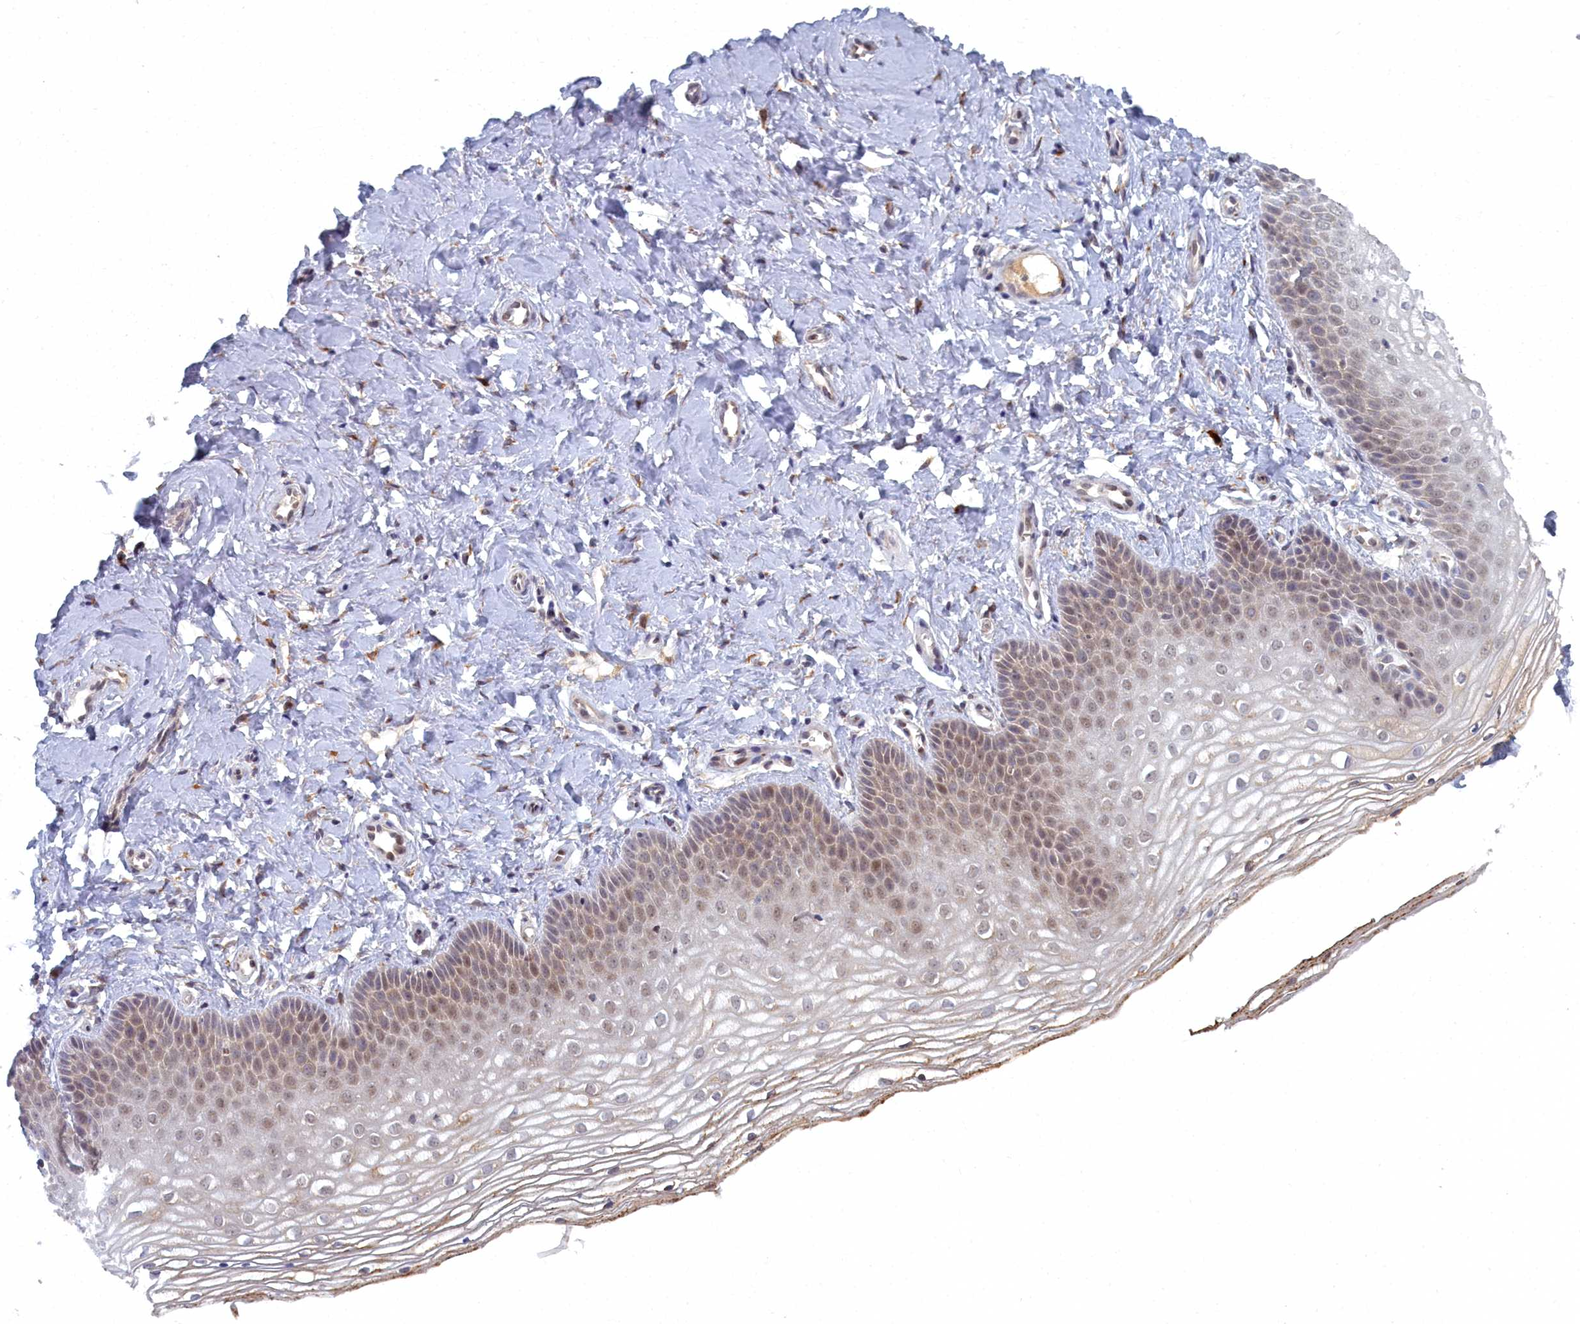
{"staining": {"intensity": "weak", "quantity": "25%-75%", "location": "nuclear"}, "tissue": "vagina", "cell_type": "Squamous epithelial cells", "image_type": "normal", "snomed": [{"axis": "morphology", "description": "Normal tissue, NOS"}, {"axis": "topography", "description": "Vagina"}], "caption": "The micrograph demonstrates immunohistochemical staining of normal vagina. There is weak nuclear staining is appreciated in approximately 25%-75% of squamous epithelial cells. The staining was performed using DAB, with brown indicating positive protein expression. Nuclei are stained blue with hematoxylin.", "gene": "DNAJC17", "patient": {"sex": "female", "age": 68}}